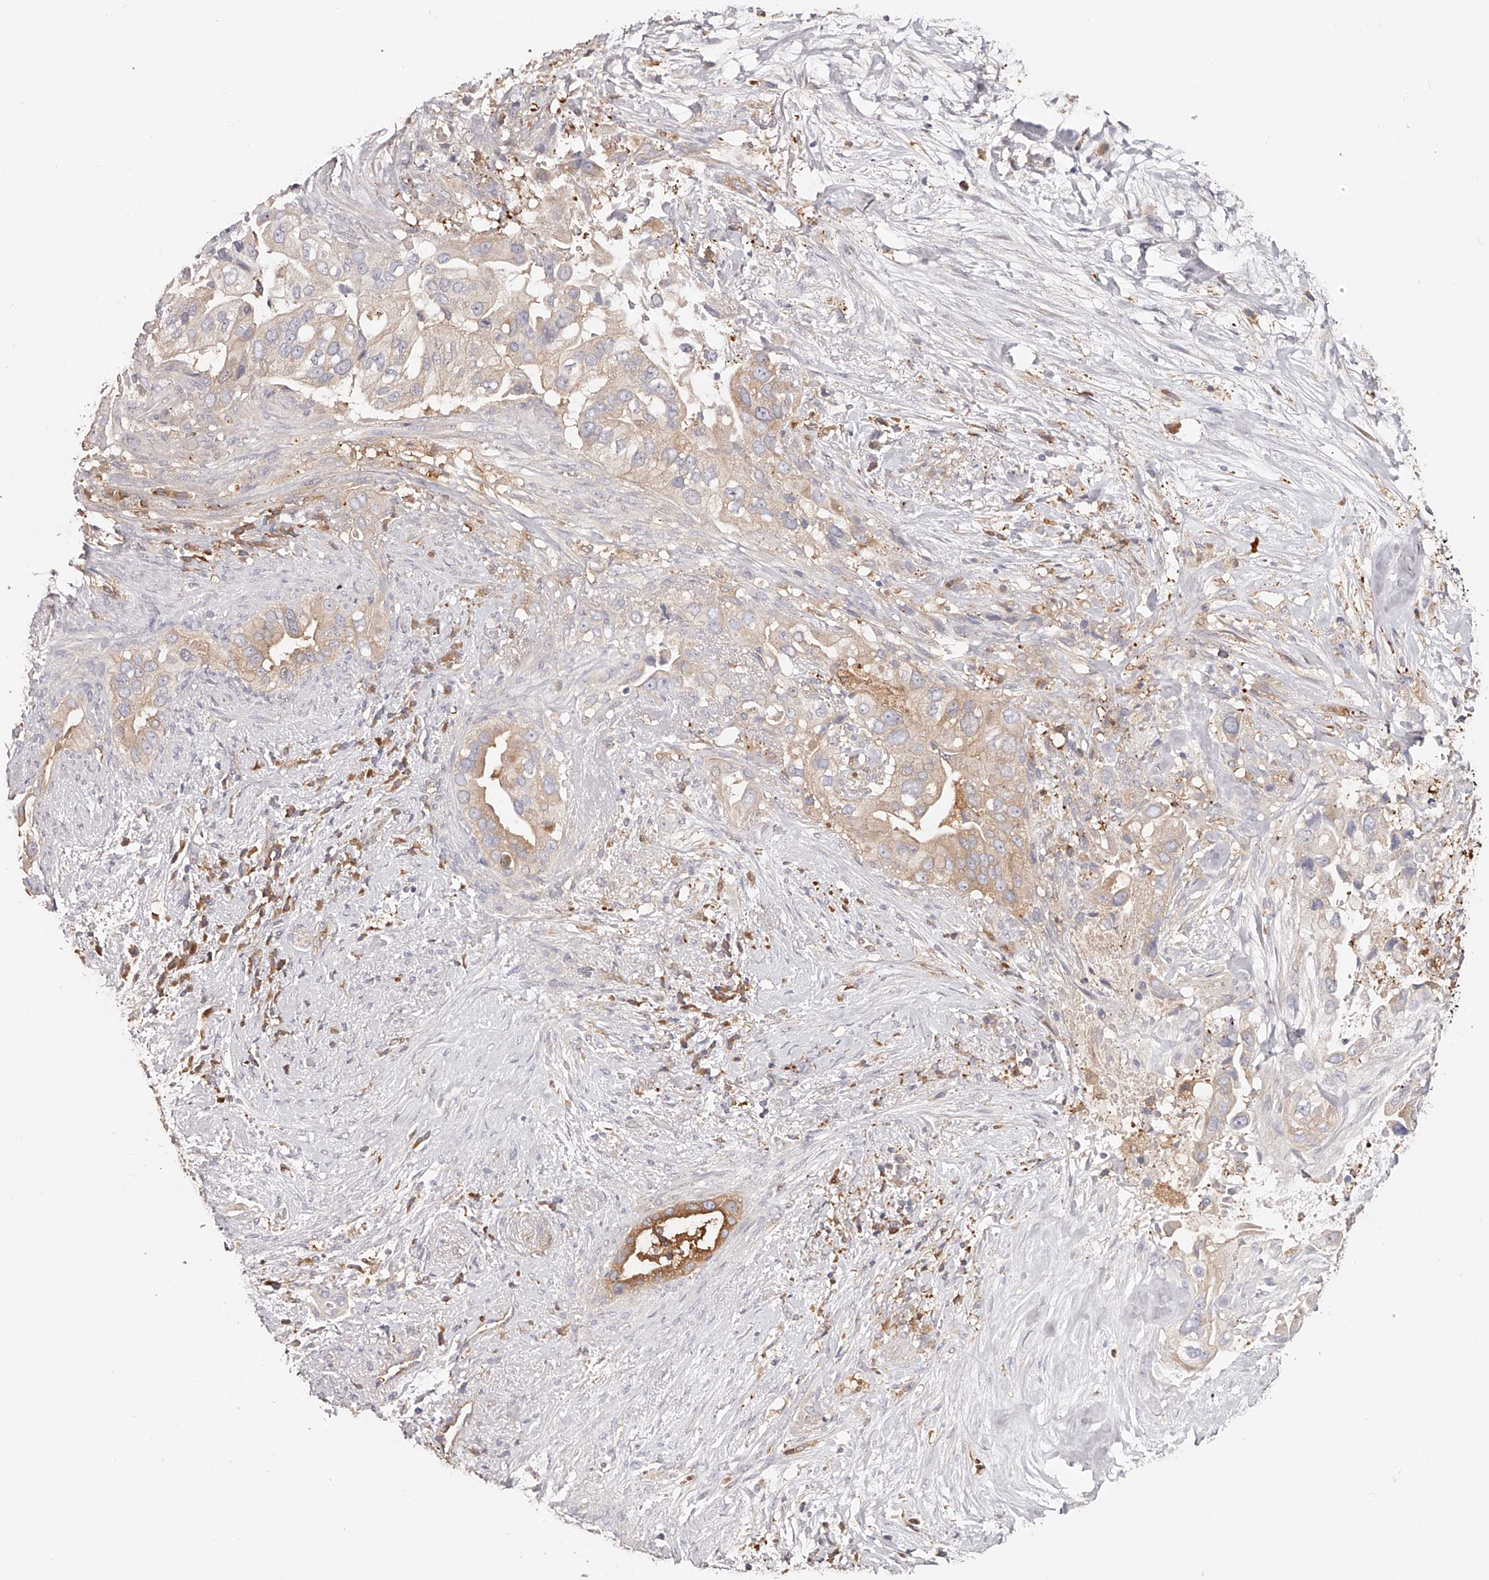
{"staining": {"intensity": "weak", "quantity": "25%-75%", "location": "cytoplasmic/membranous"}, "tissue": "pancreatic cancer", "cell_type": "Tumor cells", "image_type": "cancer", "snomed": [{"axis": "morphology", "description": "Inflammation, NOS"}, {"axis": "morphology", "description": "Adenocarcinoma, NOS"}, {"axis": "topography", "description": "Pancreas"}], "caption": "The photomicrograph shows staining of pancreatic cancer, revealing weak cytoplasmic/membranous protein staining (brown color) within tumor cells.", "gene": "LAP3", "patient": {"sex": "female", "age": 56}}